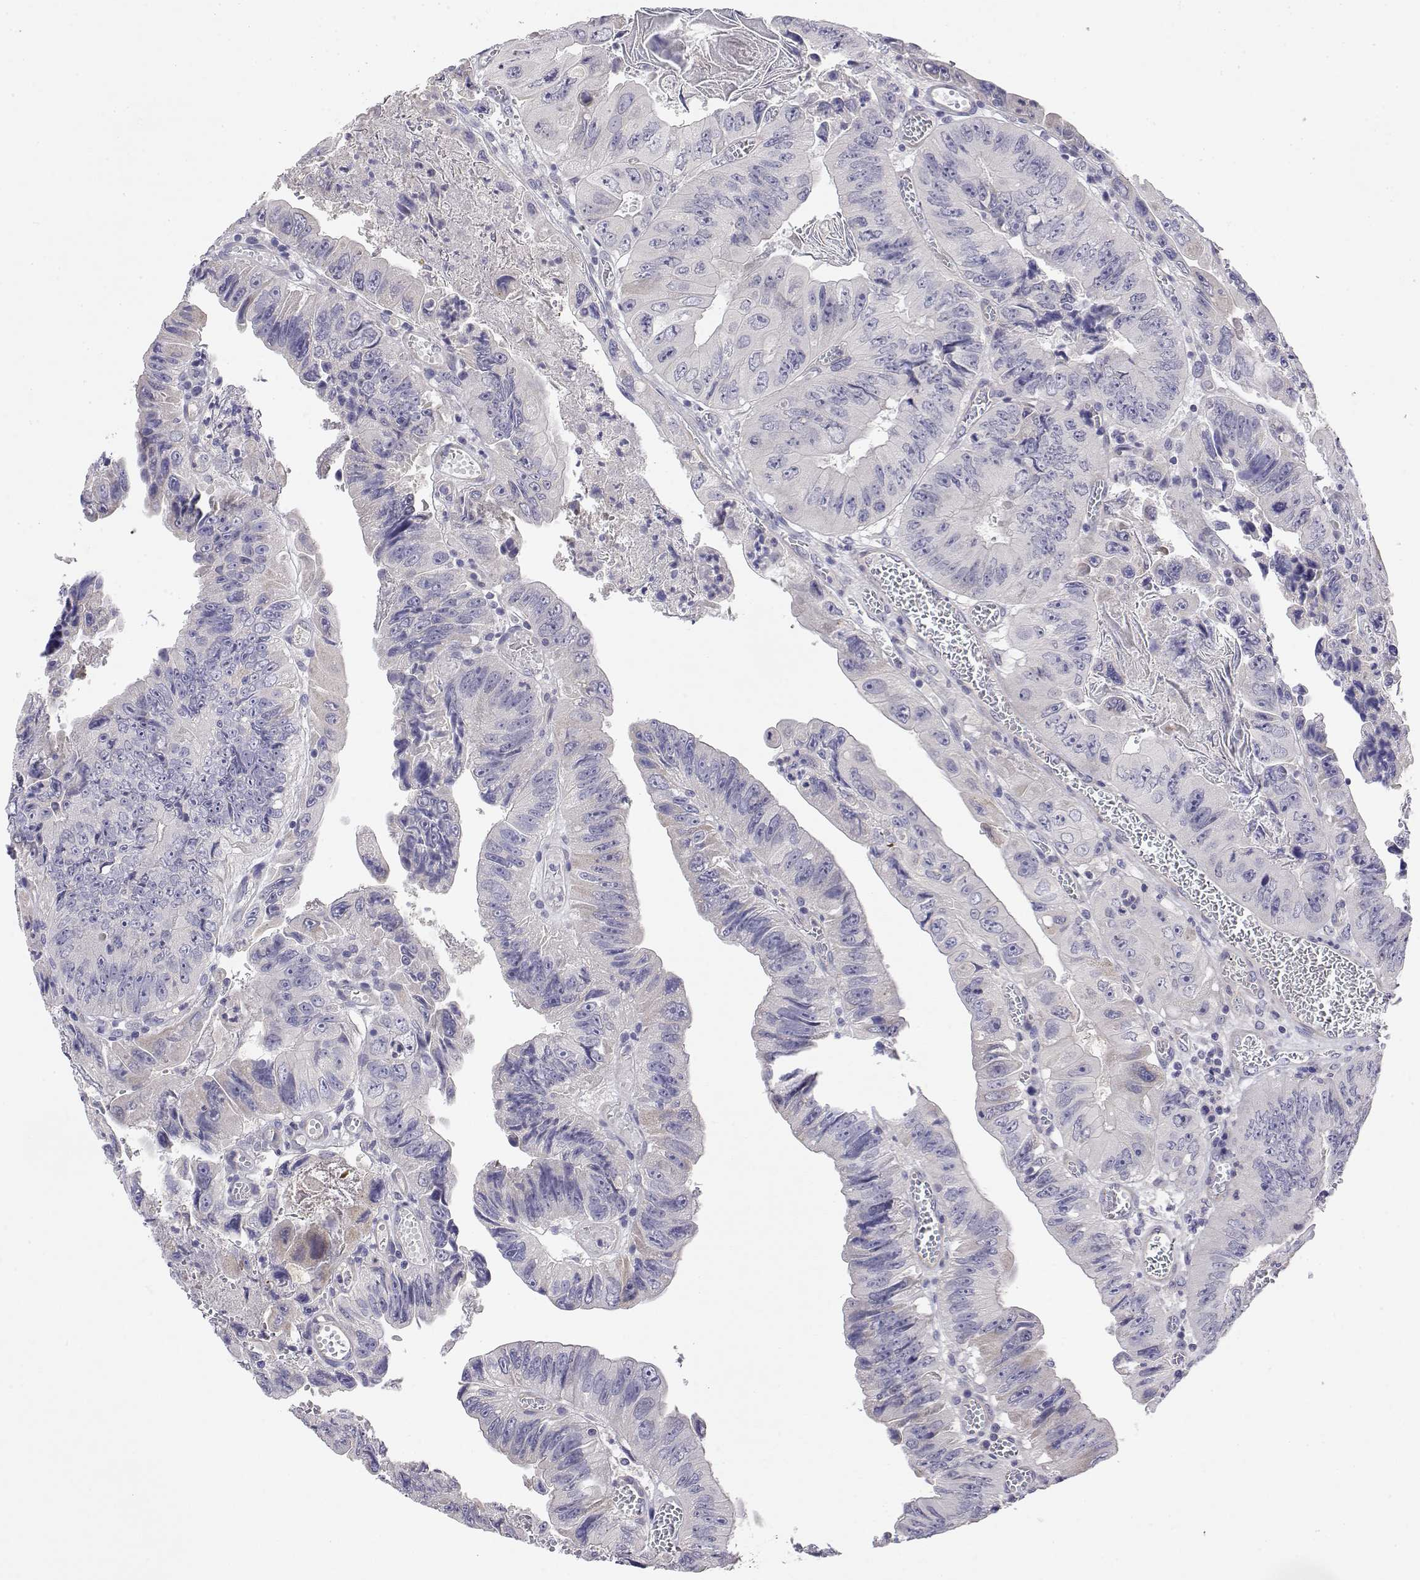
{"staining": {"intensity": "negative", "quantity": "none", "location": "none"}, "tissue": "colorectal cancer", "cell_type": "Tumor cells", "image_type": "cancer", "snomed": [{"axis": "morphology", "description": "Adenocarcinoma, NOS"}, {"axis": "topography", "description": "Colon"}], "caption": "The photomicrograph reveals no staining of tumor cells in colorectal adenocarcinoma.", "gene": "GGACT", "patient": {"sex": "female", "age": 84}}